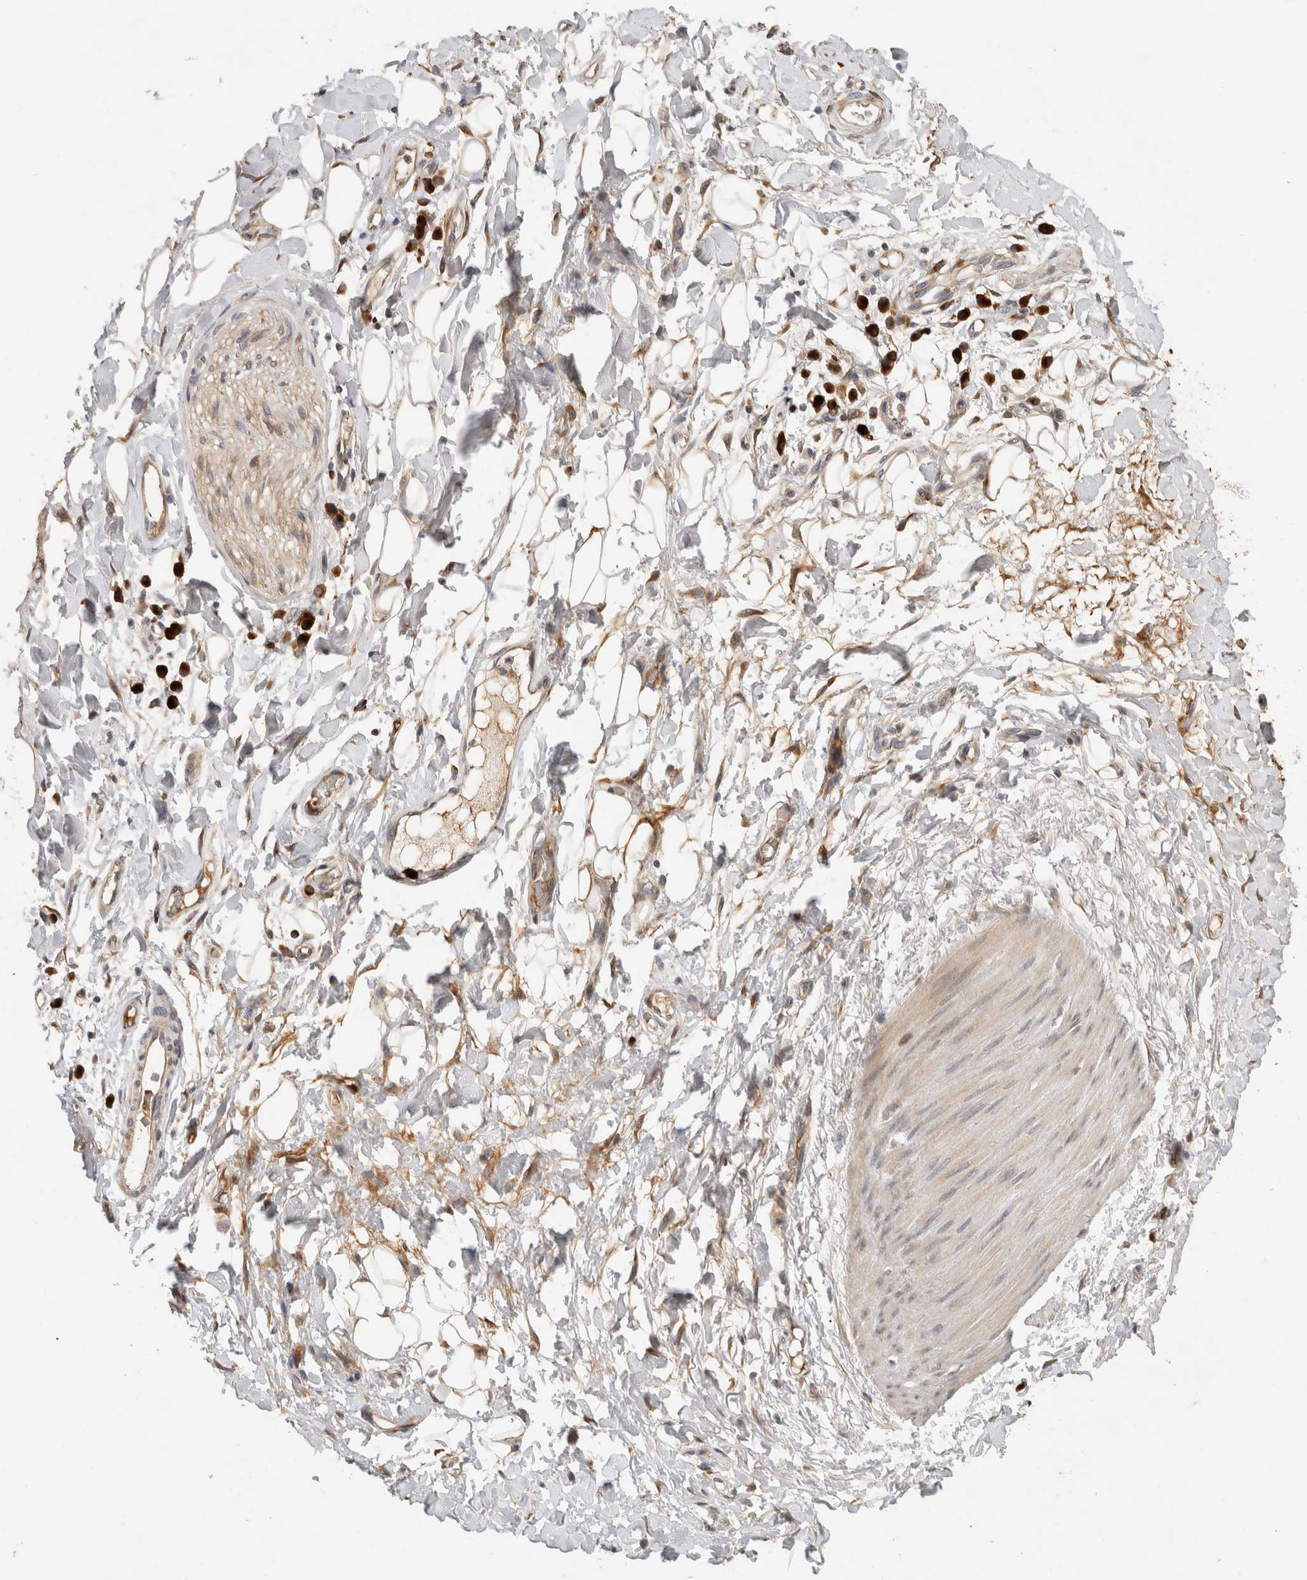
{"staining": {"intensity": "weak", "quantity": ">75%", "location": "cytoplasmic/membranous"}, "tissue": "adipose tissue", "cell_type": "Adipocytes", "image_type": "normal", "snomed": [{"axis": "morphology", "description": "Normal tissue, NOS"}, {"axis": "morphology", "description": "Adenocarcinoma, NOS"}, {"axis": "topography", "description": "Esophagus"}], "caption": "Immunohistochemistry image of unremarkable adipose tissue stained for a protein (brown), which exhibits low levels of weak cytoplasmic/membranous expression in about >75% of adipocytes.", "gene": "APOL2", "patient": {"sex": "male", "age": 62}}